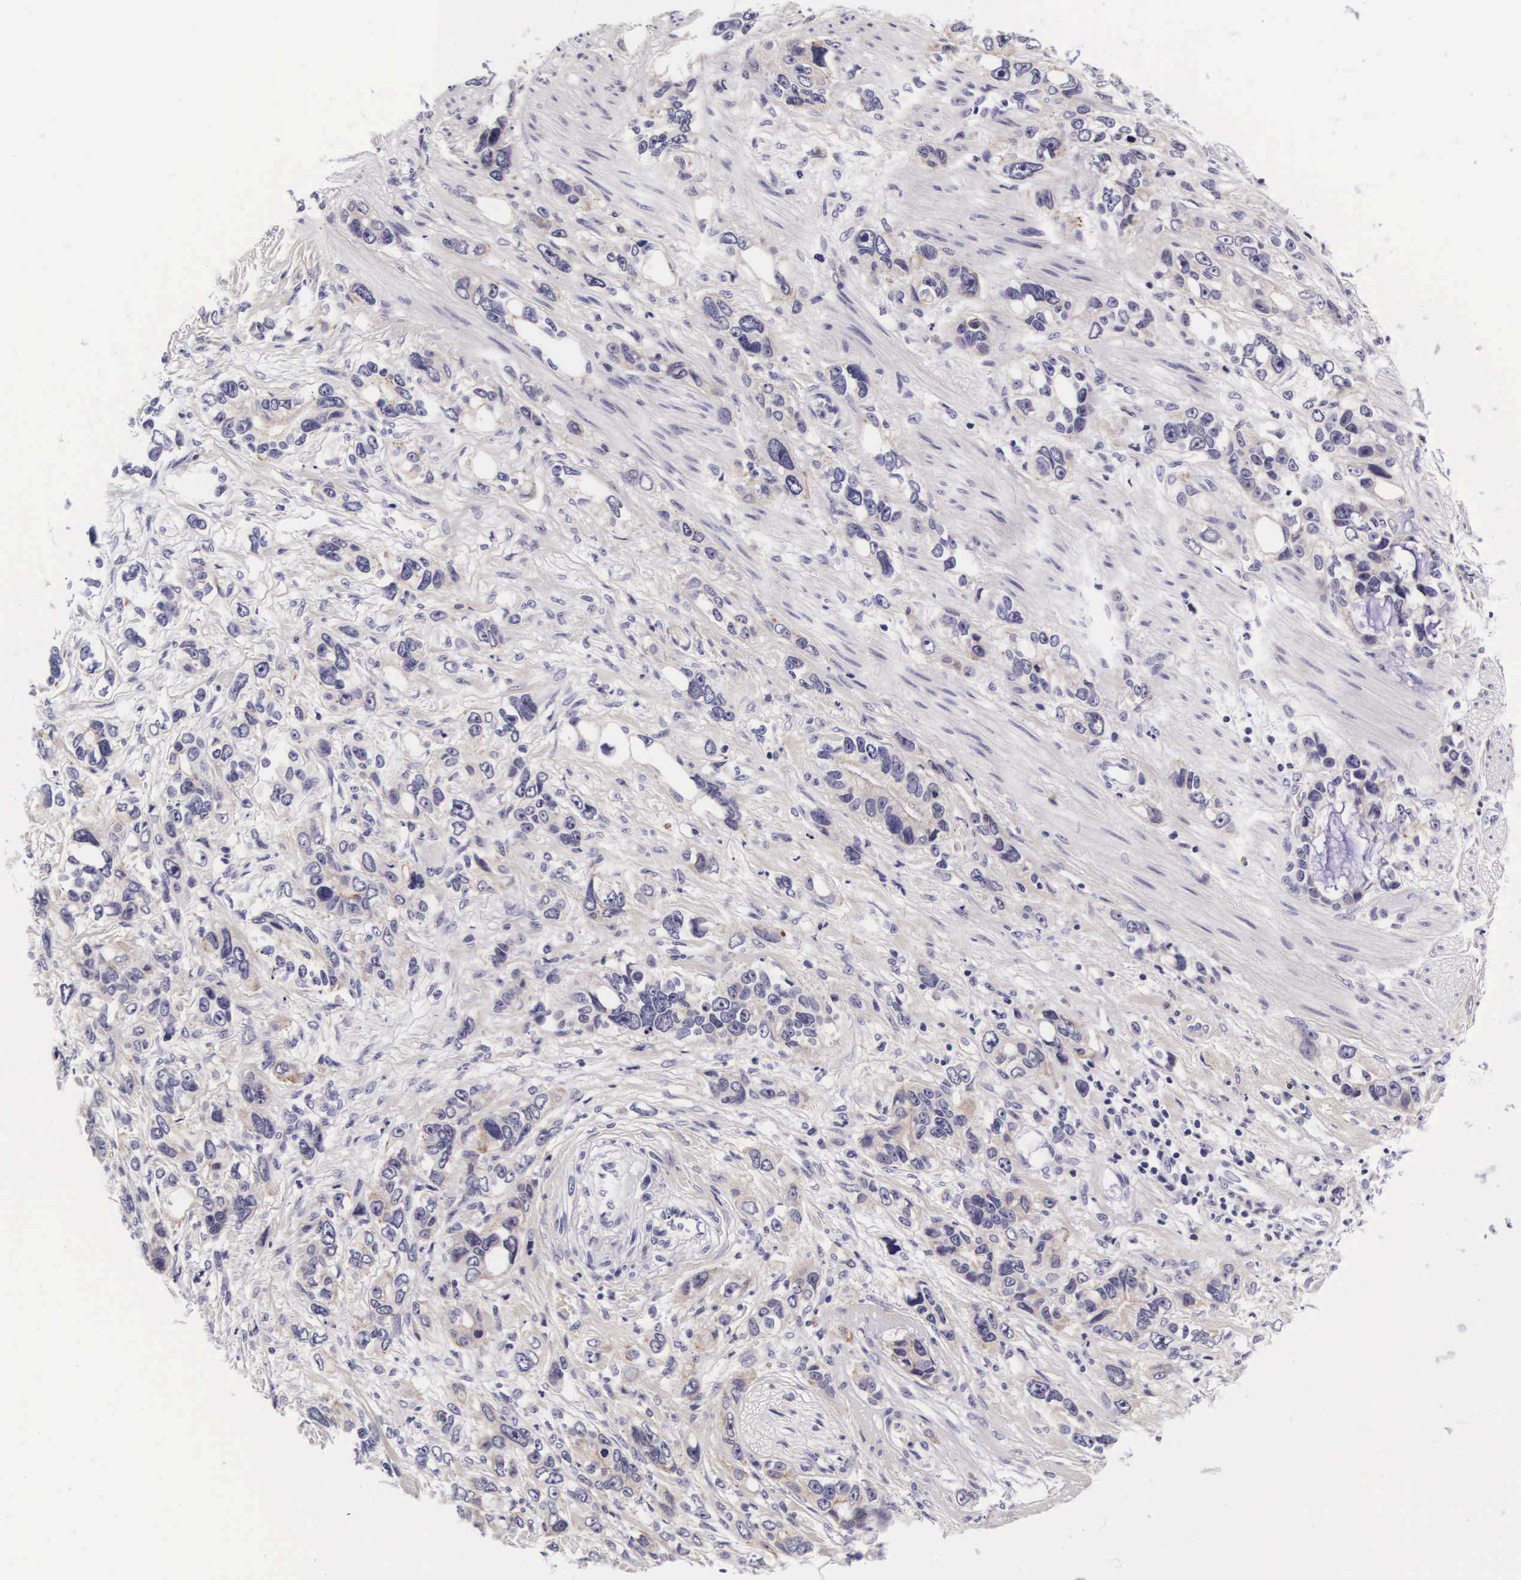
{"staining": {"intensity": "weak", "quantity": "<25%", "location": "cytoplasmic/membranous"}, "tissue": "stomach cancer", "cell_type": "Tumor cells", "image_type": "cancer", "snomed": [{"axis": "morphology", "description": "Adenocarcinoma, NOS"}, {"axis": "topography", "description": "Stomach, upper"}], "caption": "DAB immunohistochemical staining of adenocarcinoma (stomach) shows no significant staining in tumor cells.", "gene": "PHETA2", "patient": {"sex": "male", "age": 47}}